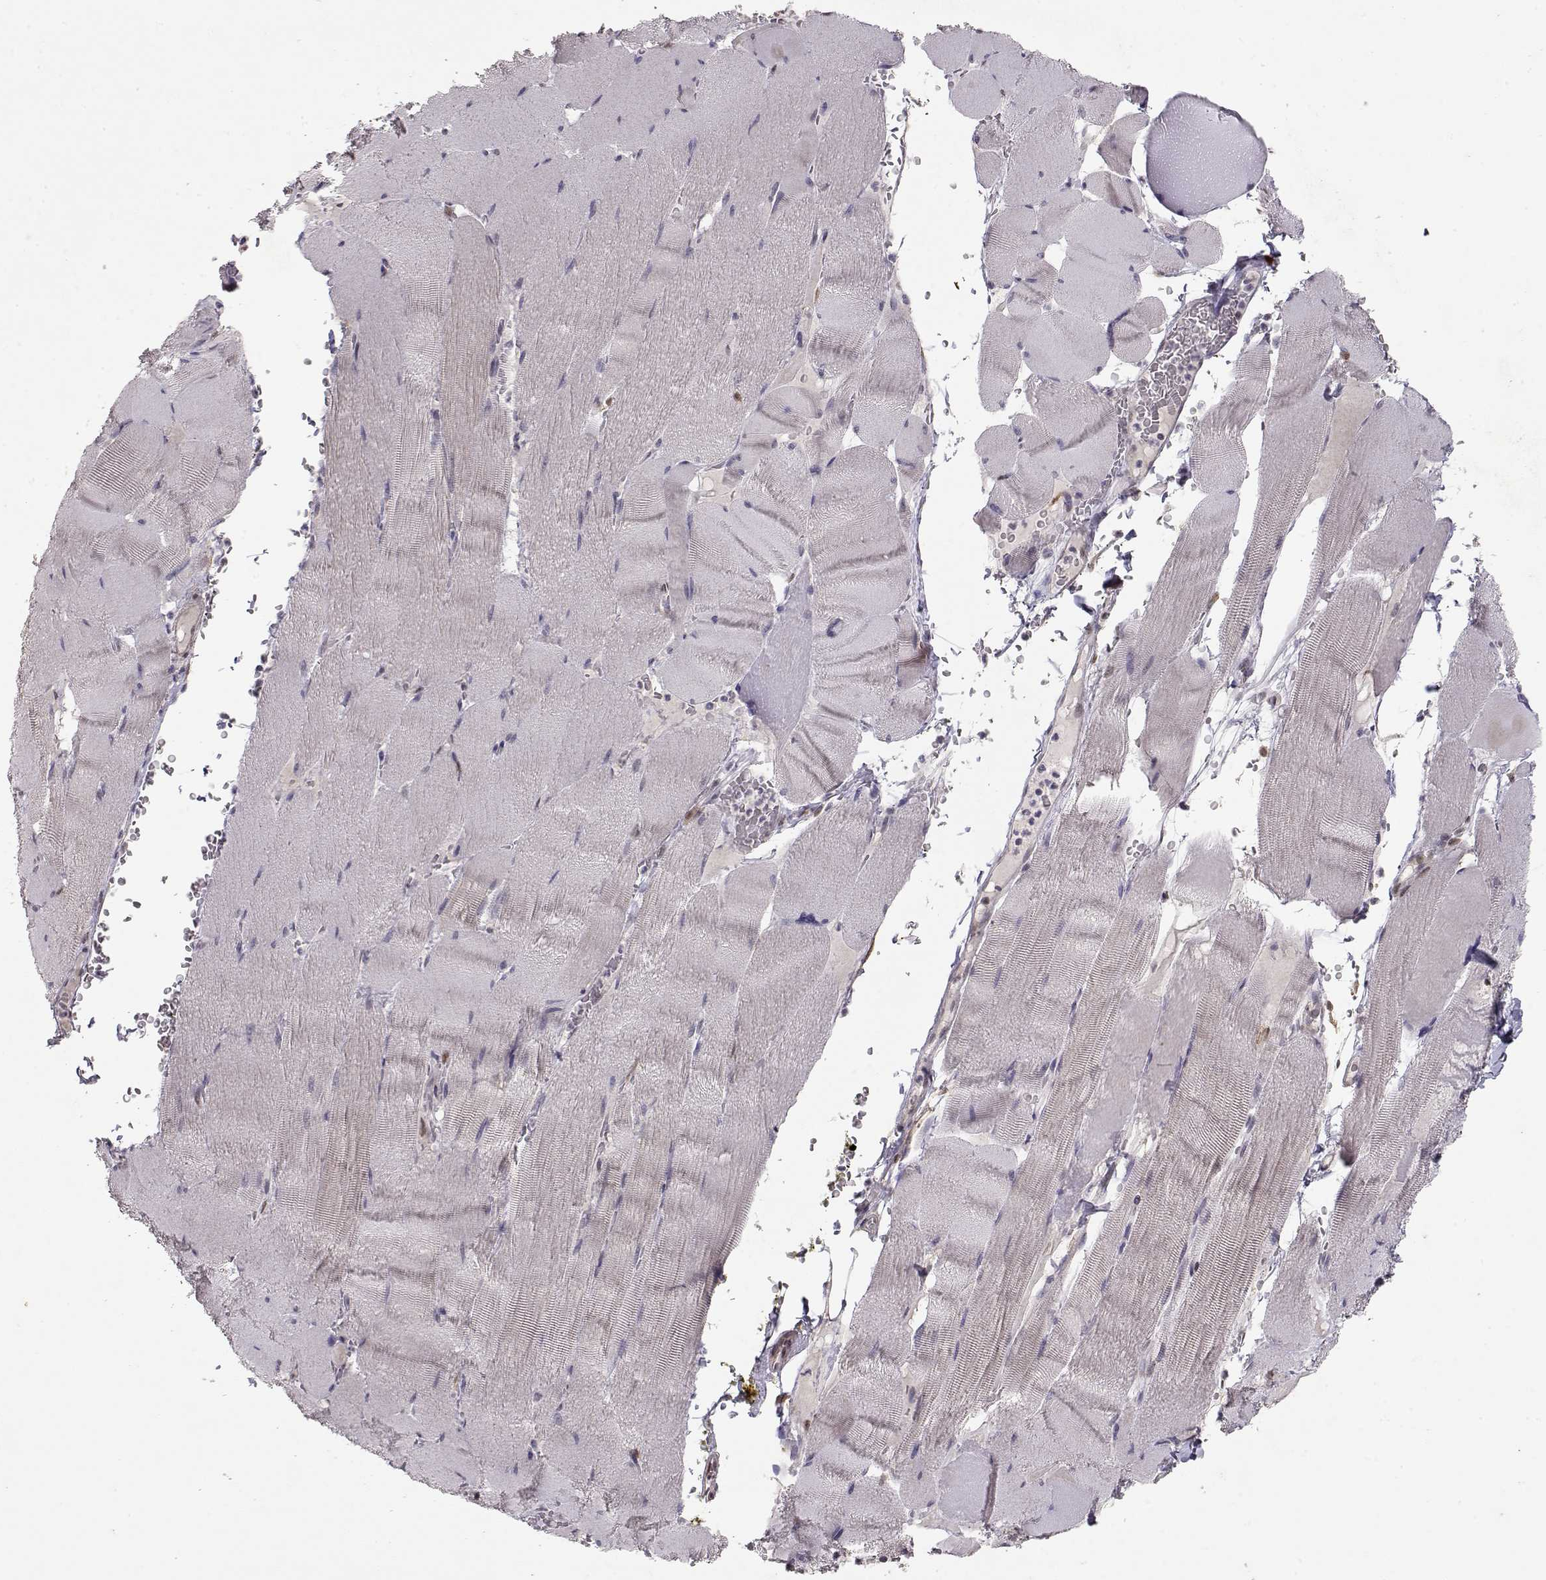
{"staining": {"intensity": "negative", "quantity": "none", "location": "none"}, "tissue": "skeletal muscle", "cell_type": "Myocytes", "image_type": "normal", "snomed": [{"axis": "morphology", "description": "Normal tissue, NOS"}, {"axis": "topography", "description": "Skeletal muscle"}], "caption": "Immunohistochemical staining of unremarkable human skeletal muscle shows no significant staining in myocytes.", "gene": "CDK4", "patient": {"sex": "male", "age": 56}}